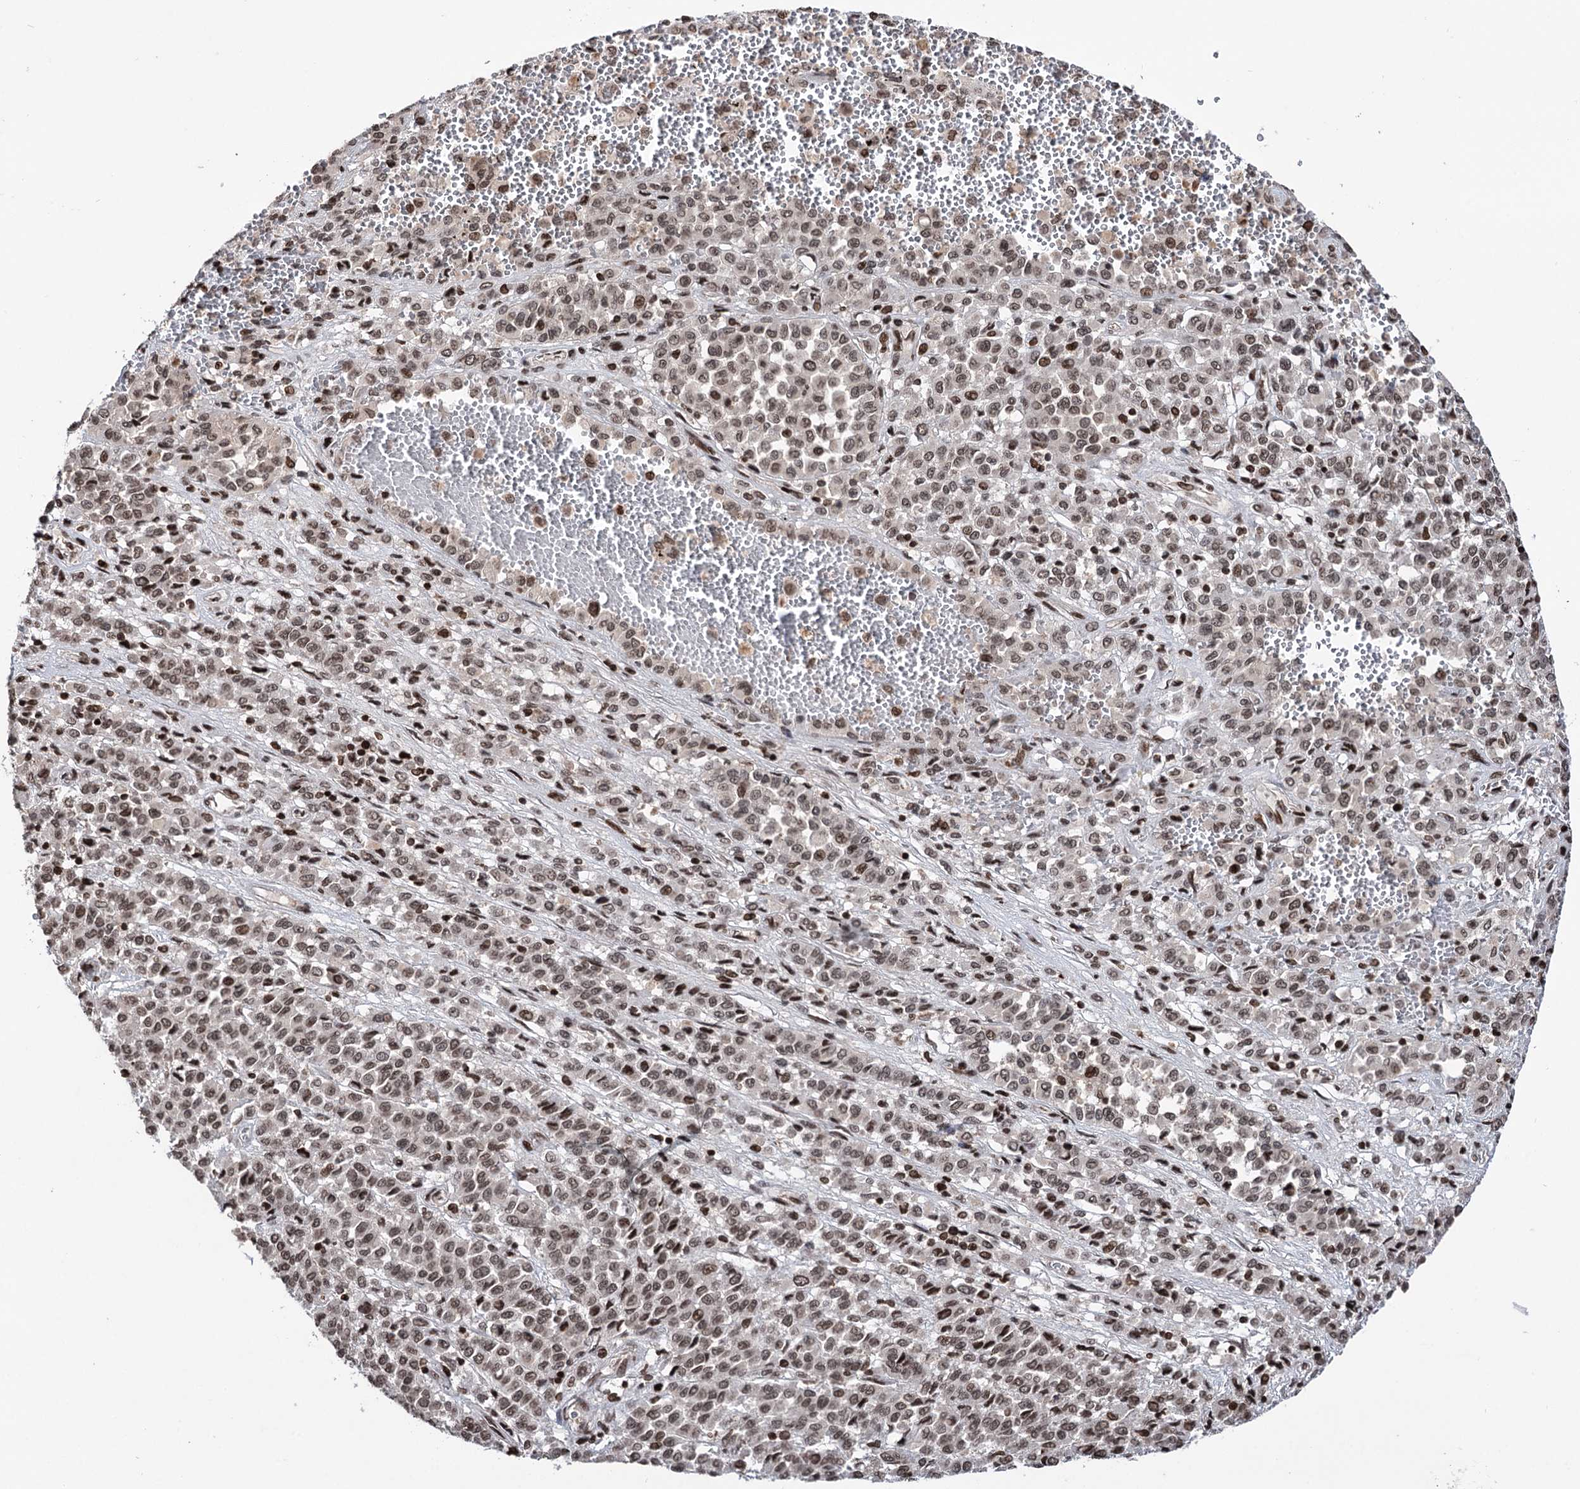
{"staining": {"intensity": "moderate", "quantity": ">75%", "location": "nuclear"}, "tissue": "melanoma", "cell_type": "Tumor cells", "image_type": "cancer", "snomed": [{"axis": "morphology", "description": "Malignant melanoma, Metastatic site"}, {"axis": "topography", "description": "Pancreas"}], "caption": "This is an image of immunohistochemistry staining of melanoma, which shows moderate expression in the nuclear of tumor cells.", "gene": "CCDC77", "patient": {"sex": "female", "age": 30}}